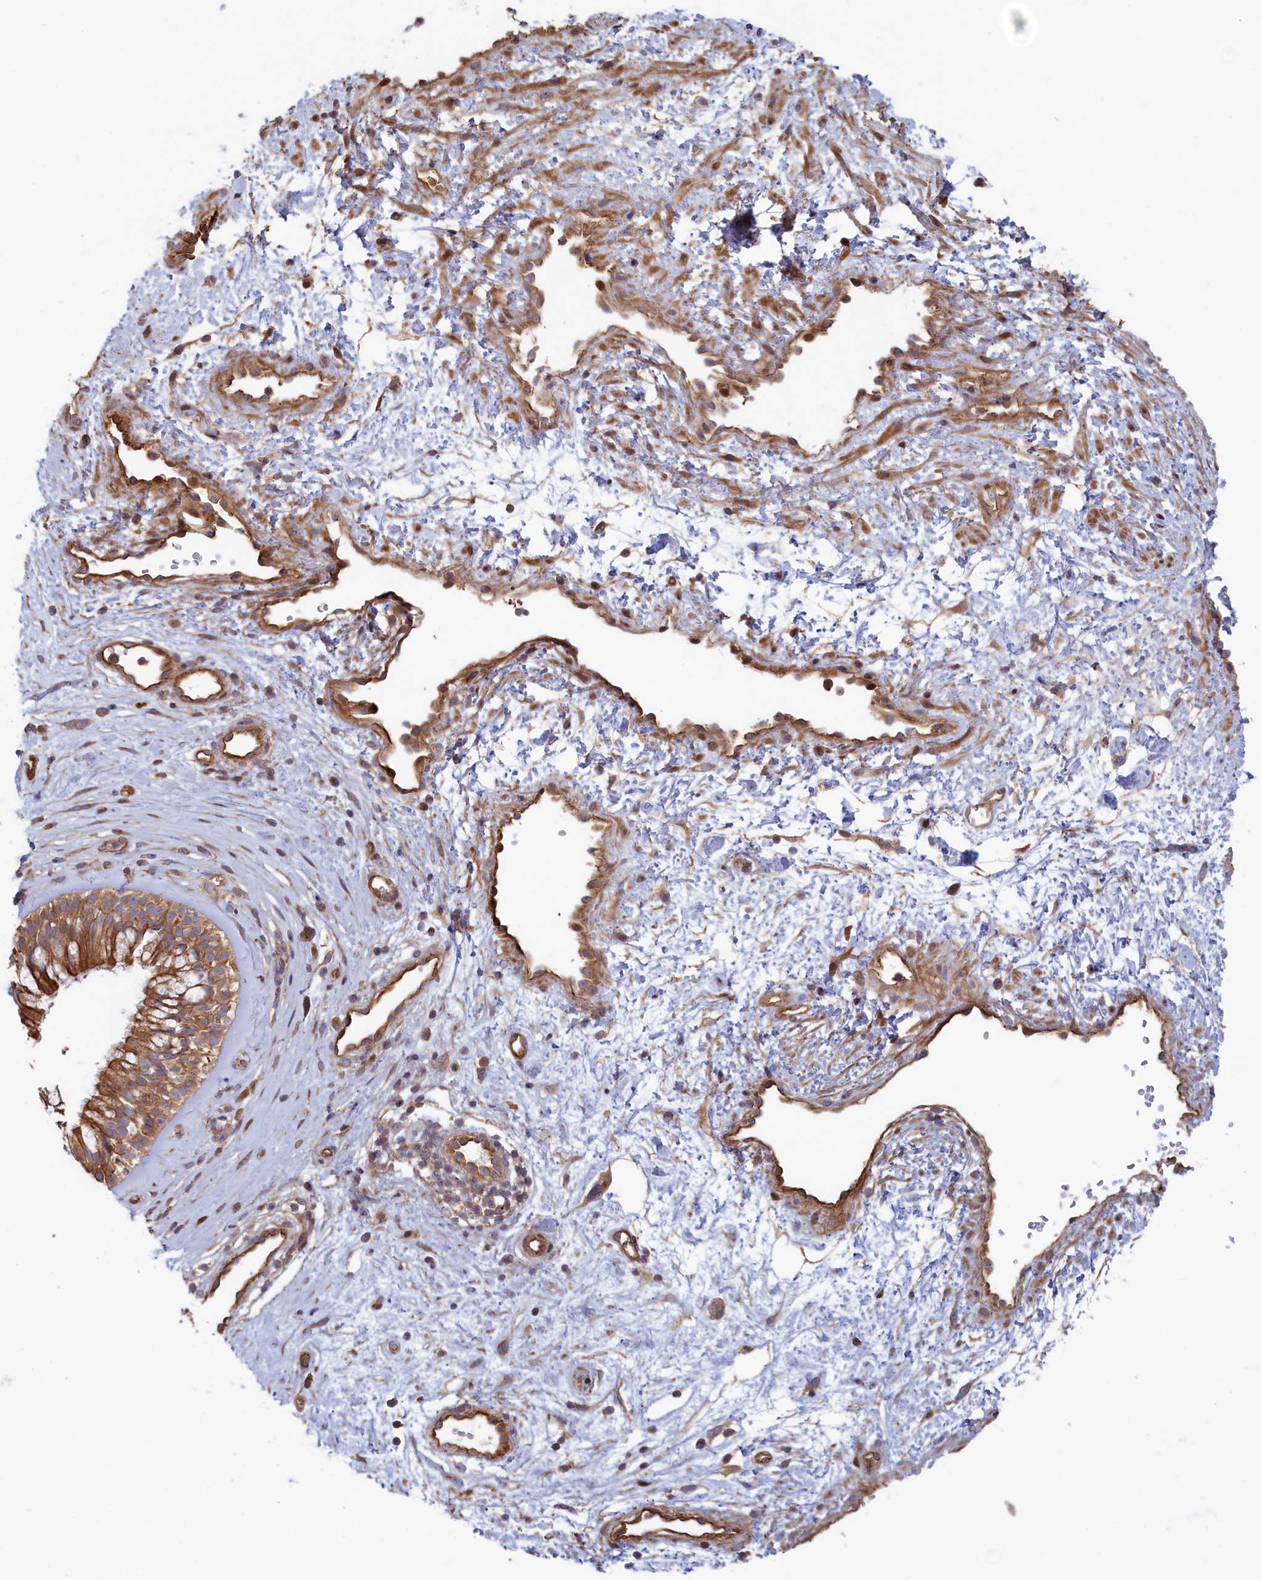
{"staining": {"intensity": "moderate", "quantity": ">75%", "location": "cytoplasmic/membranous"}, "tissue": "nasopharynx", "cell_type": "Respiratory epithelial cells", "image_type": "normal", "snomed": [{"axis": "morphology", "description": "Normal tissue, NOS"}, {"axis": "topography", "description": "Nasopharynx"}], "caption": "Respiratory epithelial cells exhibit medium levels of moderate cytoplasmic/membranous staining in about >75% of cells in benign human nasopharynx.", "gene": "RILPL1", "patient": {"sex": "male", "age": 32}}